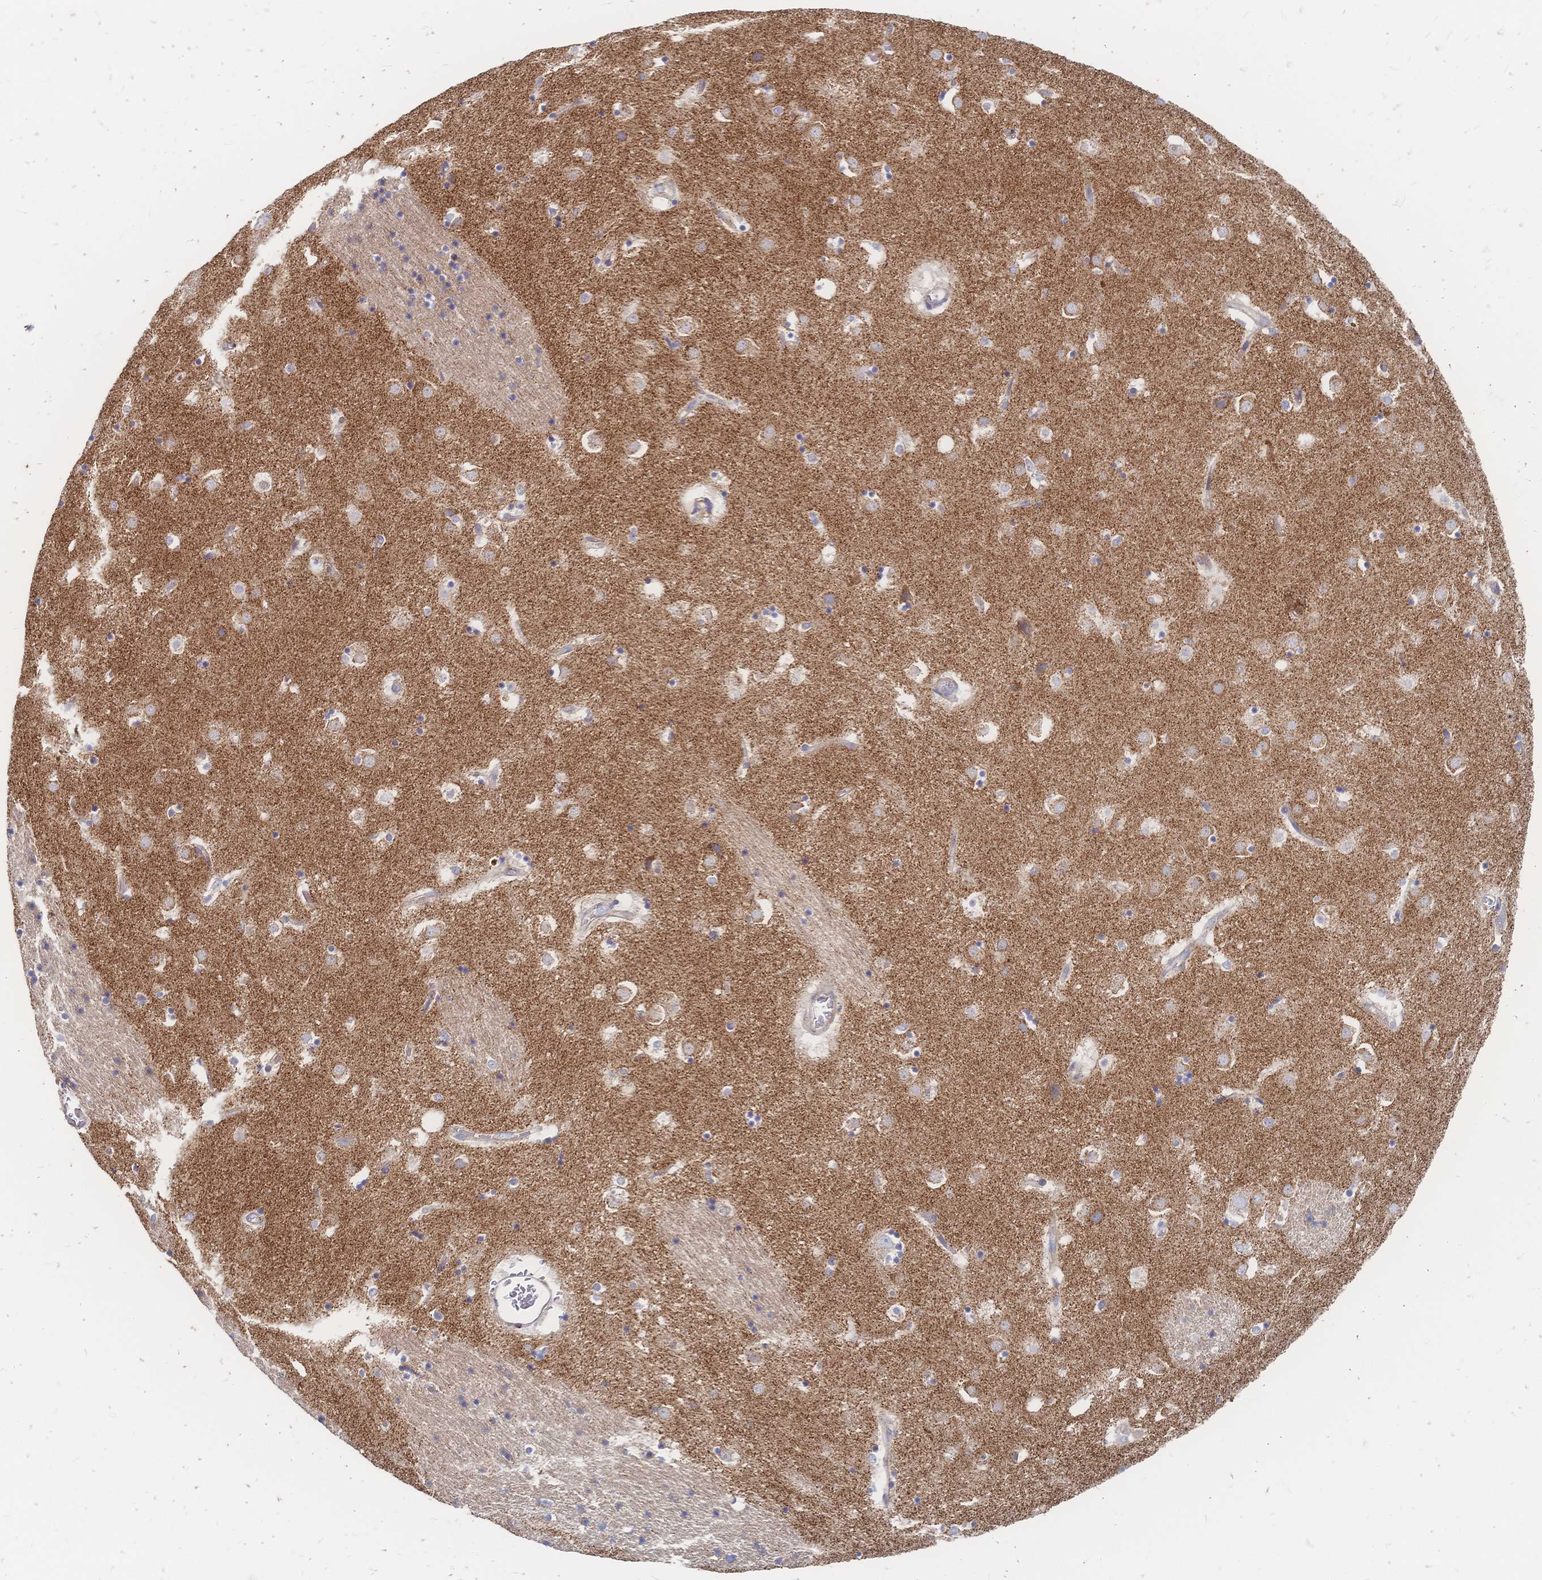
{"staining": {"intensity": "moderate", "quantity": "<25%", "location": "cytoplasmic/membranous"}, "tissue": "caudate", "cell_type": "Glial cells", "image_type": "normal", "snomed": [{"axis": "morphology", "description": "Normal tissue, NOS"}, {"axis": "topography", "description": "Lateral ventricle wall"}], "caption": "An image of caudate stained for a protein reveals moderate cytoplasmic/membranous brown staining in glial cells. (DAB (3,3'-diaminobenzidine) = brown stain, brightfield microscopy at high magnification).", "gene": "SORBS1", "patient": {"sex": "male", "age": 58}}